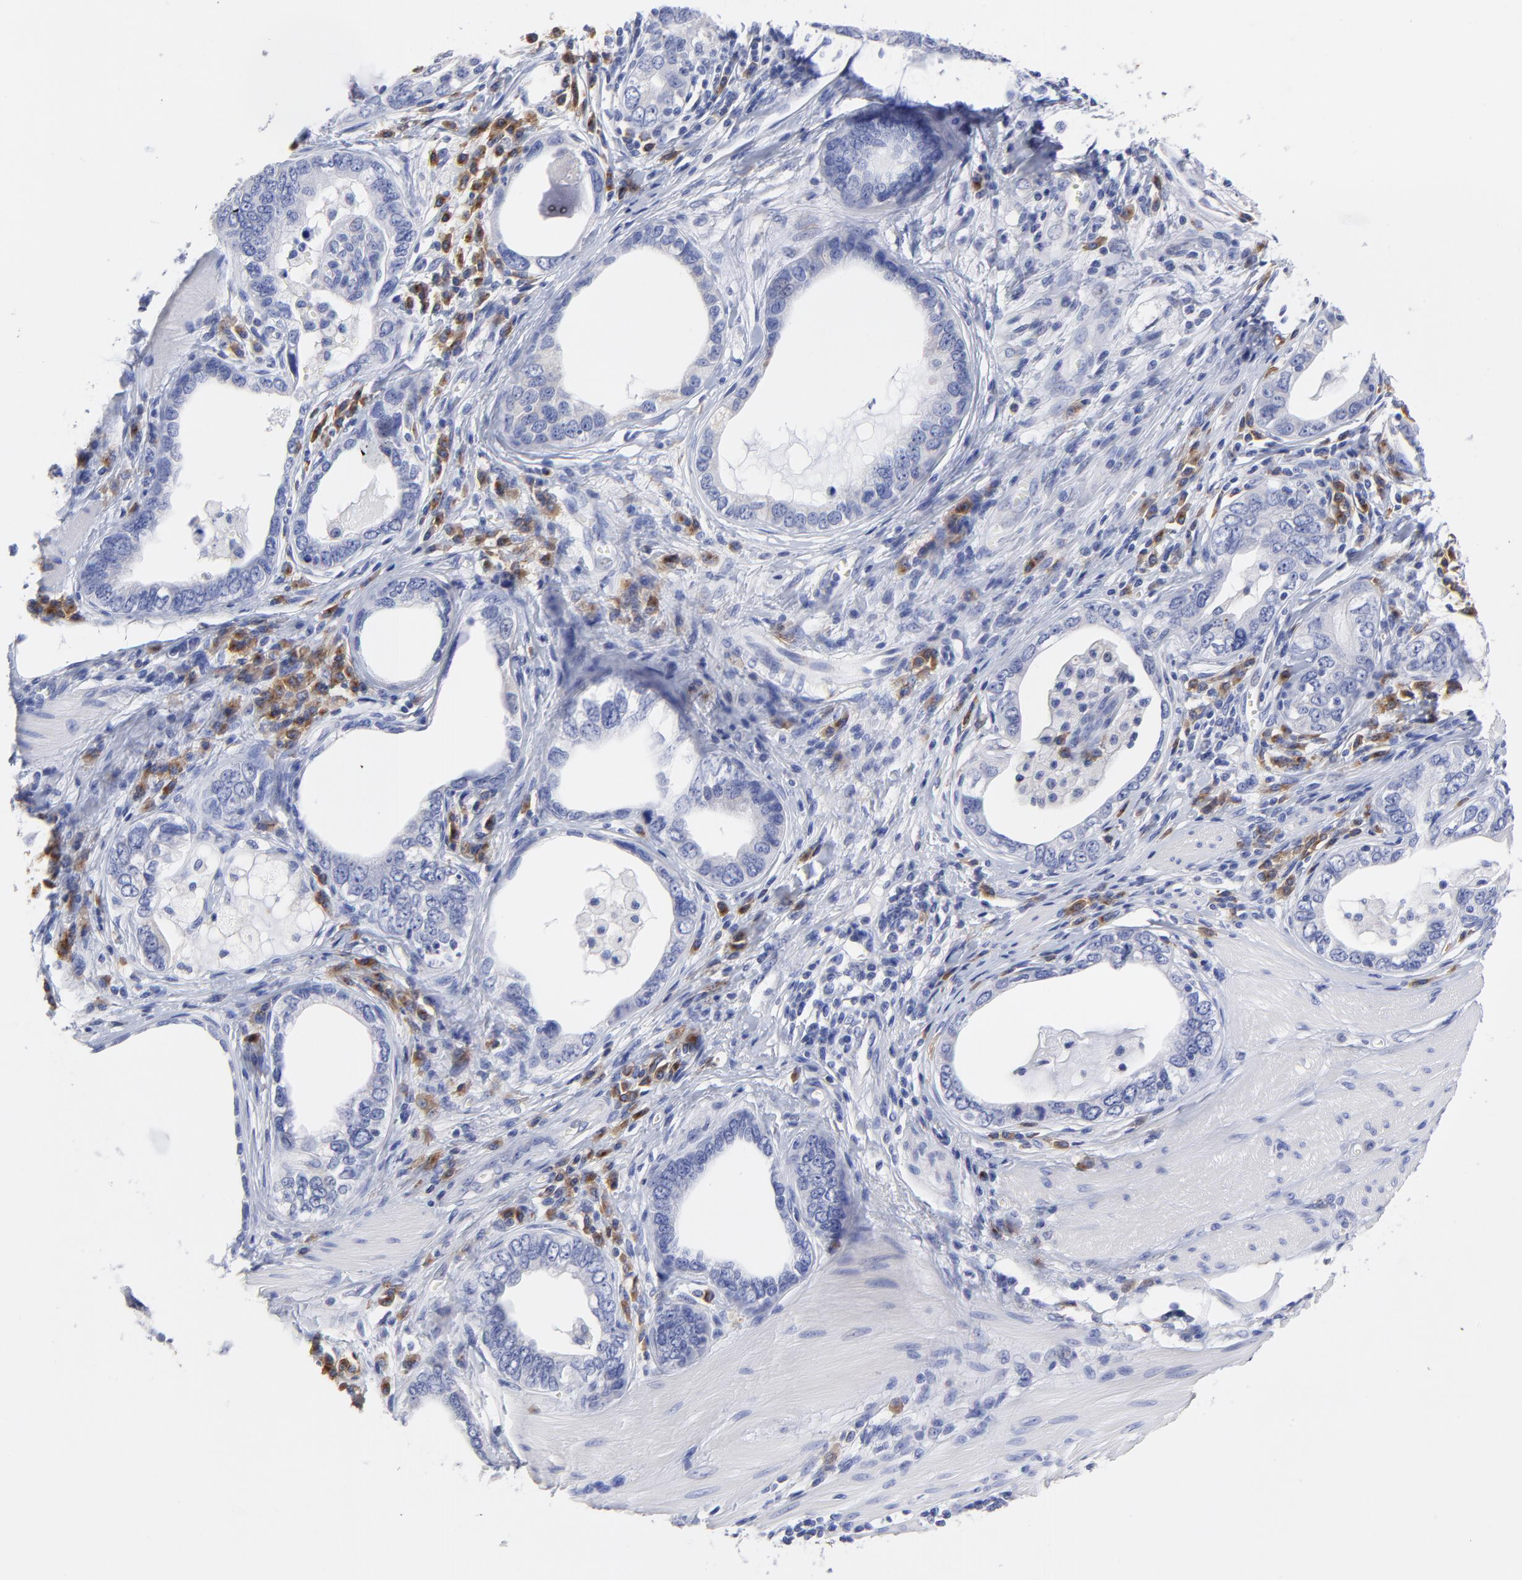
{"staining": {"intensity": "negative", "quantity": "none", "location": "none"}, "tissue": "stomach cancer", "cell_type": "Tumor cells", "image_type": "cancer", "snomed": [{"axis": "morphology", "description": "Adenocarcinoma, NOS"}, {"axis": "topography", "description": "Stomach, lower"}], "caption": "Protein analysis of adenocarcinoma (stomach) displays no significant expression in tumor cells. (Immunohistochemistry (ihc), brightfield microscopy, high magnification).", "gene": "LAX1", "patient": {"sex": "female", "age": 93}}